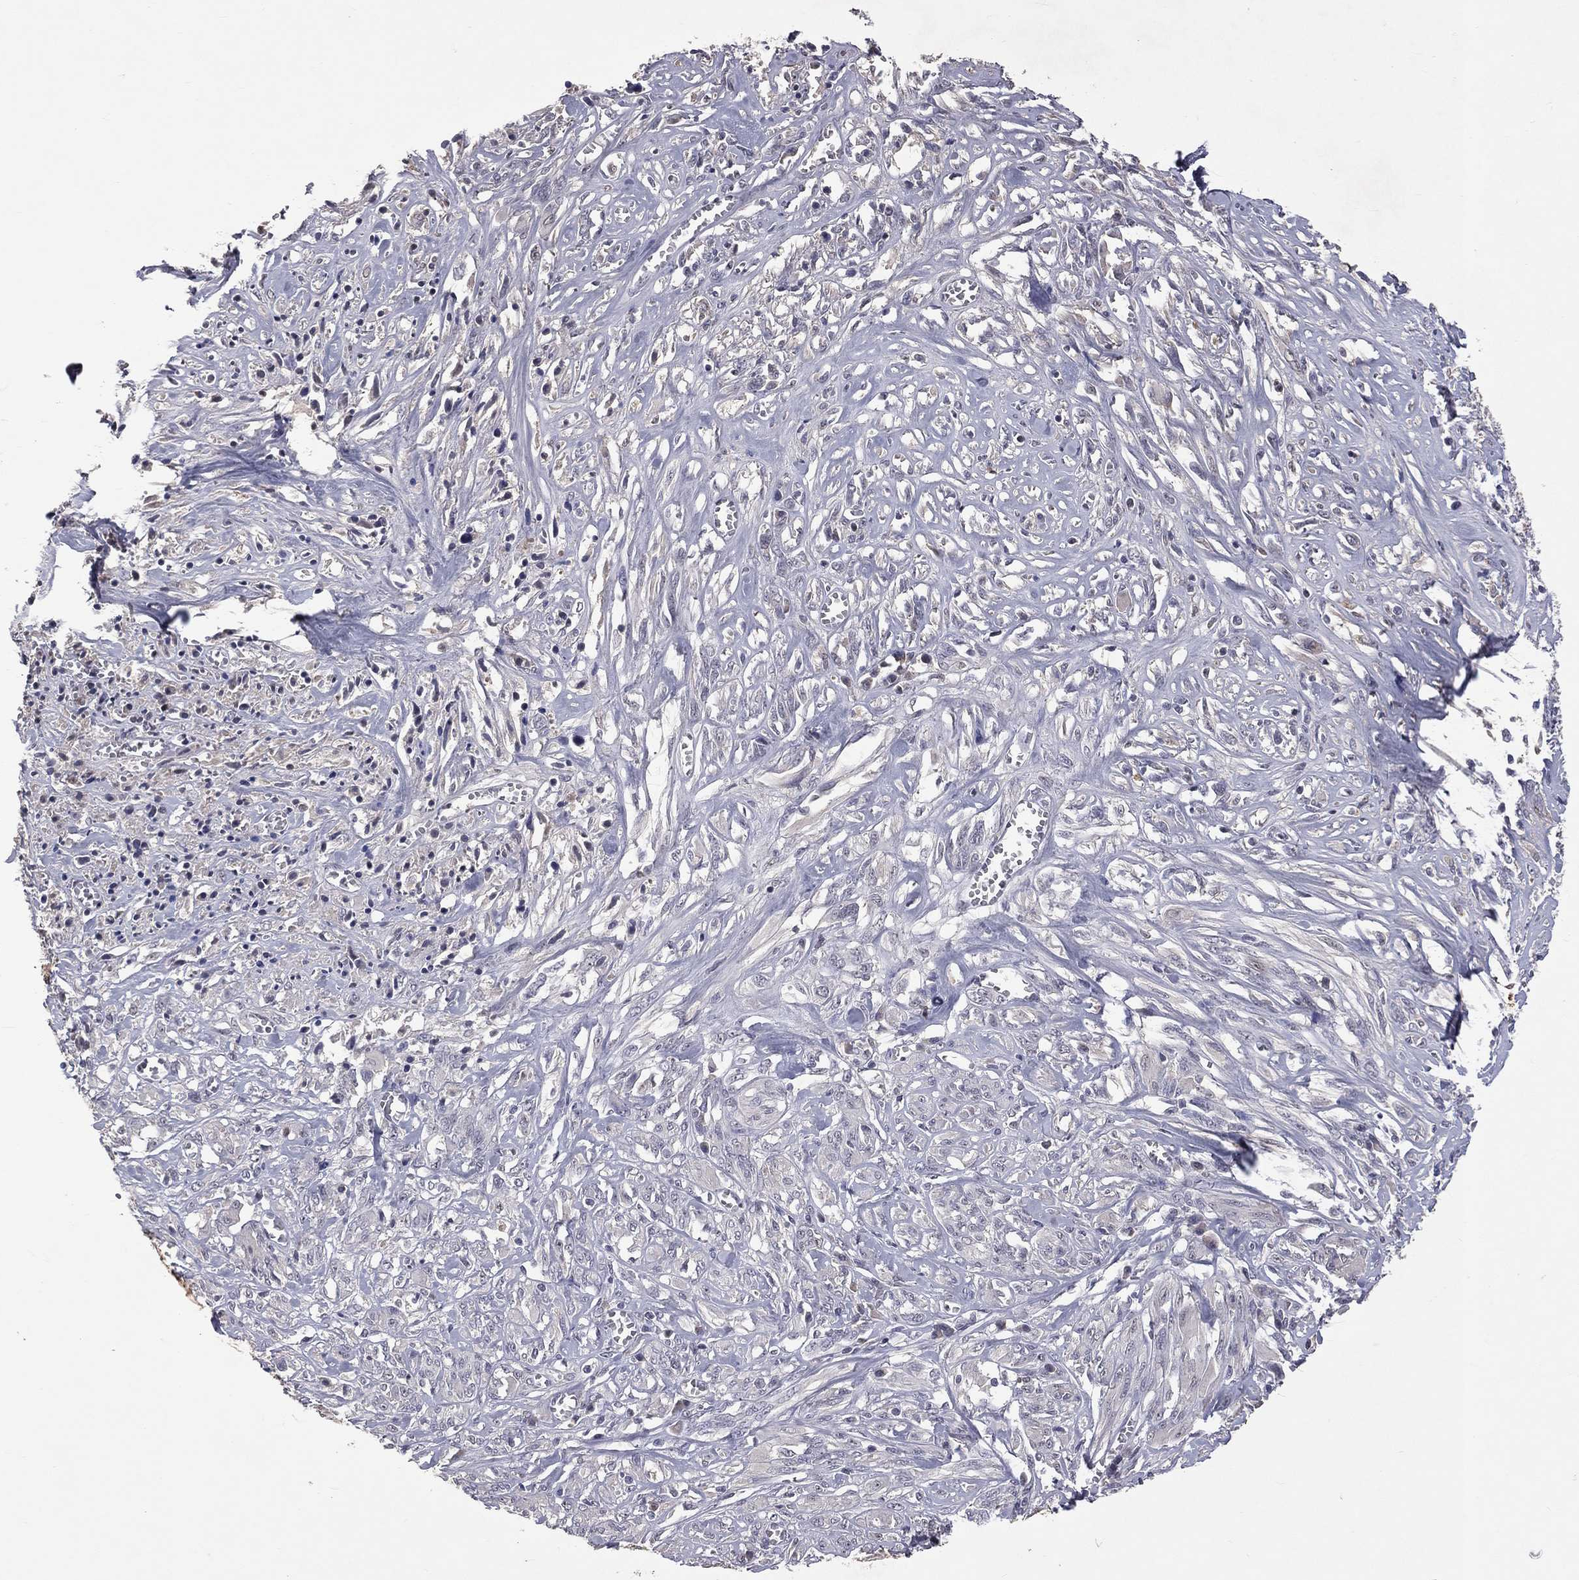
{"staining": {"intensity": "negative", "quantity": "none", "location": "none"}, "tissue": "melanoma", "cell_type": "Tumor cells", "image_type": "cancer", "snomed": [{"axis": "morphology", "description": "Malignant melanoma, NOS"}, {"axis": "topography", "description": "Skin"}], "caption": "High power microscopy histopathology image of an IHC micrograph of malignant melanoma, revealing no significant staining in tumor cells.", "gene": "DSG4", "patient": {"sex": "female", "age": 91}}